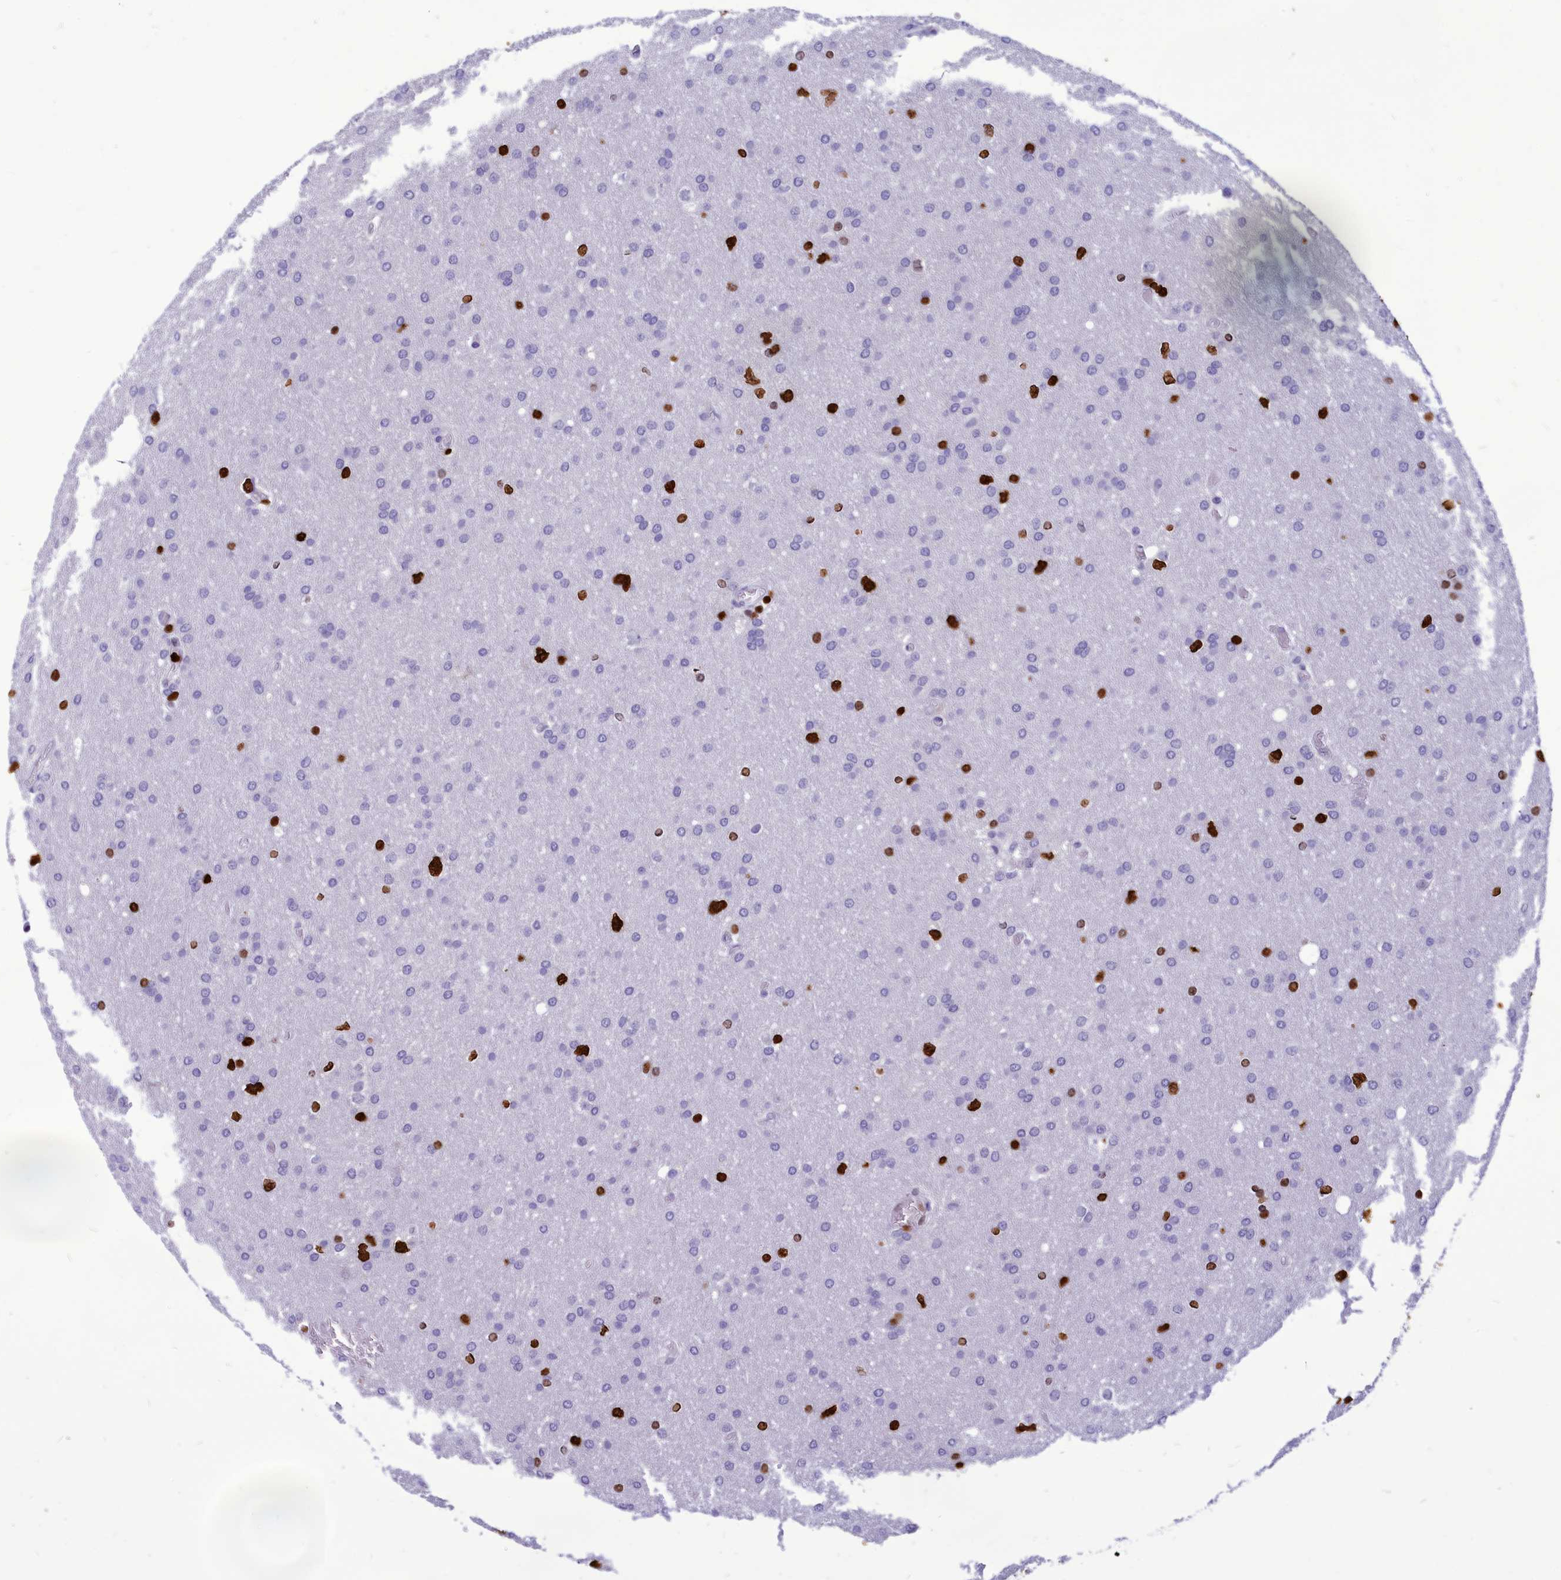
{"staining": {"intensity": "strong", "quantity": "<25%", "location": "nuclear"}, "tissue": "glioma", "cell_type": "Tumor cells", "image_type": "cancer", "snomed": [{"axis": "morphology", "description": "Glioma, malignant, High grade"}, {"axis": "topography", "description": "Cerebral cortex"}], "caption": "High-grade glioma (malignant) stained with IHC demonstrates strong nuclear positivity in approximately <25% of tumor cells.", "gene": "AKAP17A", "patient": {"sex": "female", "age": 36}}